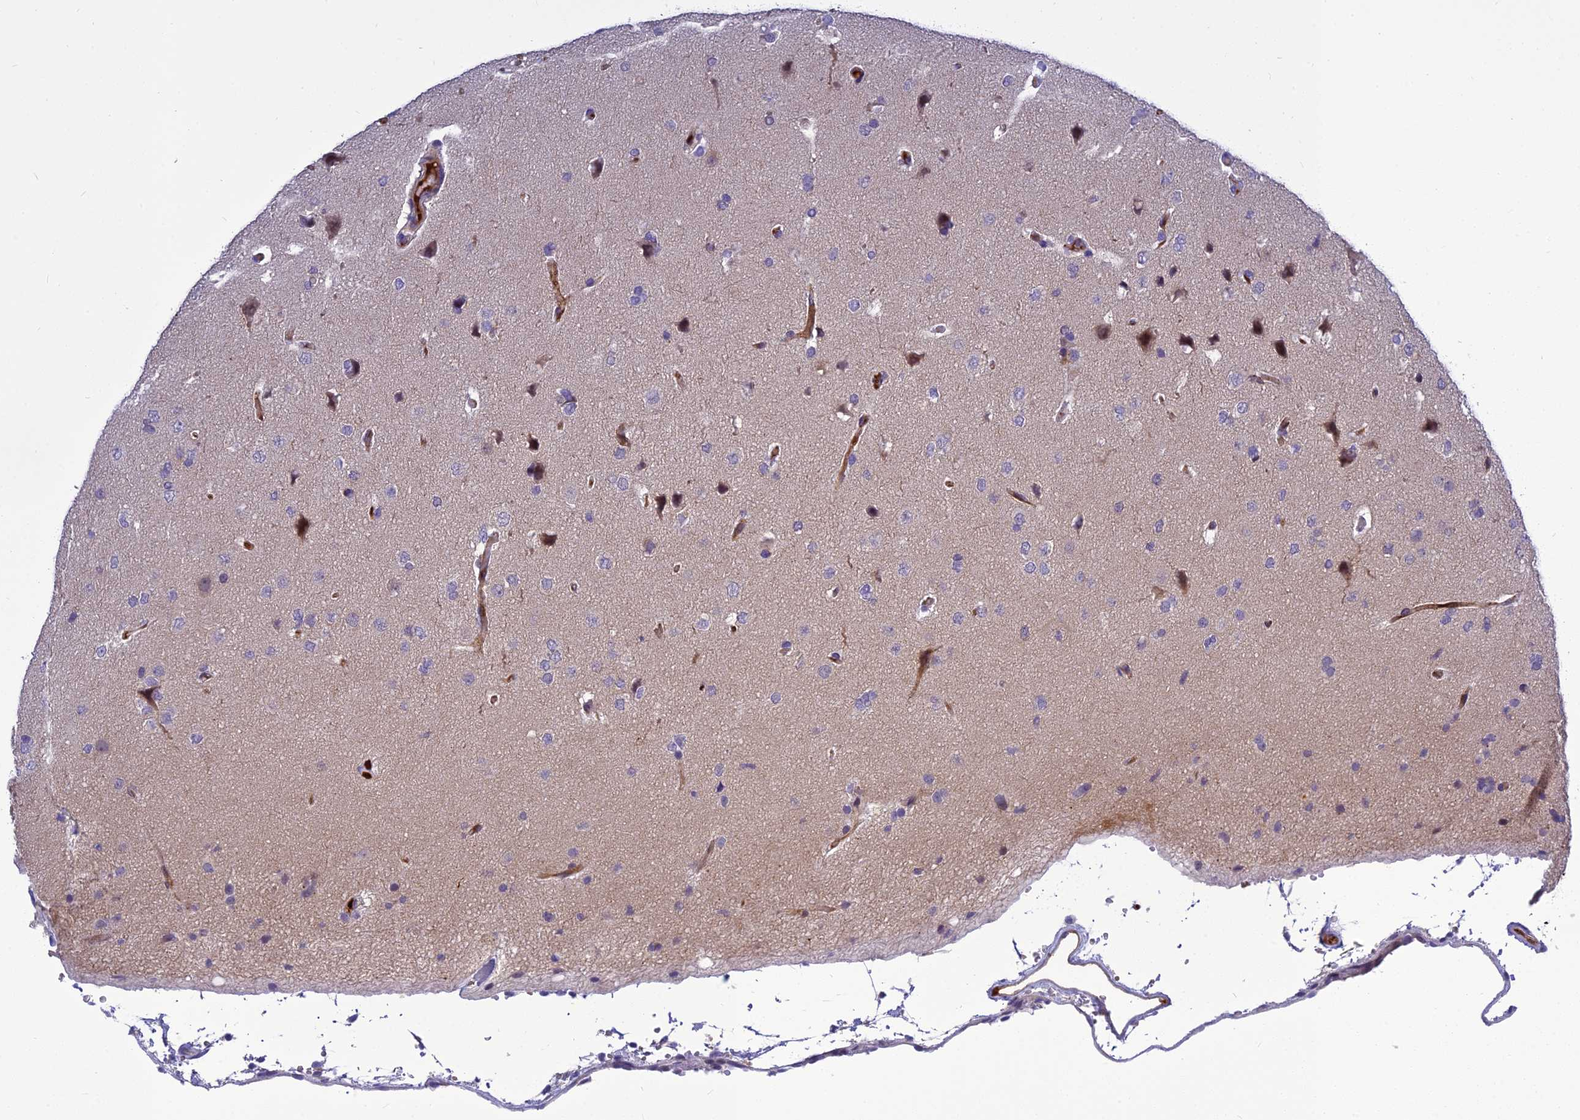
{"staining": {"intensity": "negative", "quantity": "none", "location": "none"}, "tissue": "glioma", "cell_type": "Tumor cells", "image_type": "cancer", "snomed": [{"axis": "morphology", "description": "Glioma, malignant, High grade"}, {"axis": "topography", "description": "Brain"}], "caption": "An image of glioma stained for a protein displays no brown staining in tumor cells. (DAB (3,3'-diaminobenzidine) IHC, high magnification).", "gene": "CLEC11A", "patient": {"sex": "male", "age": 72}}